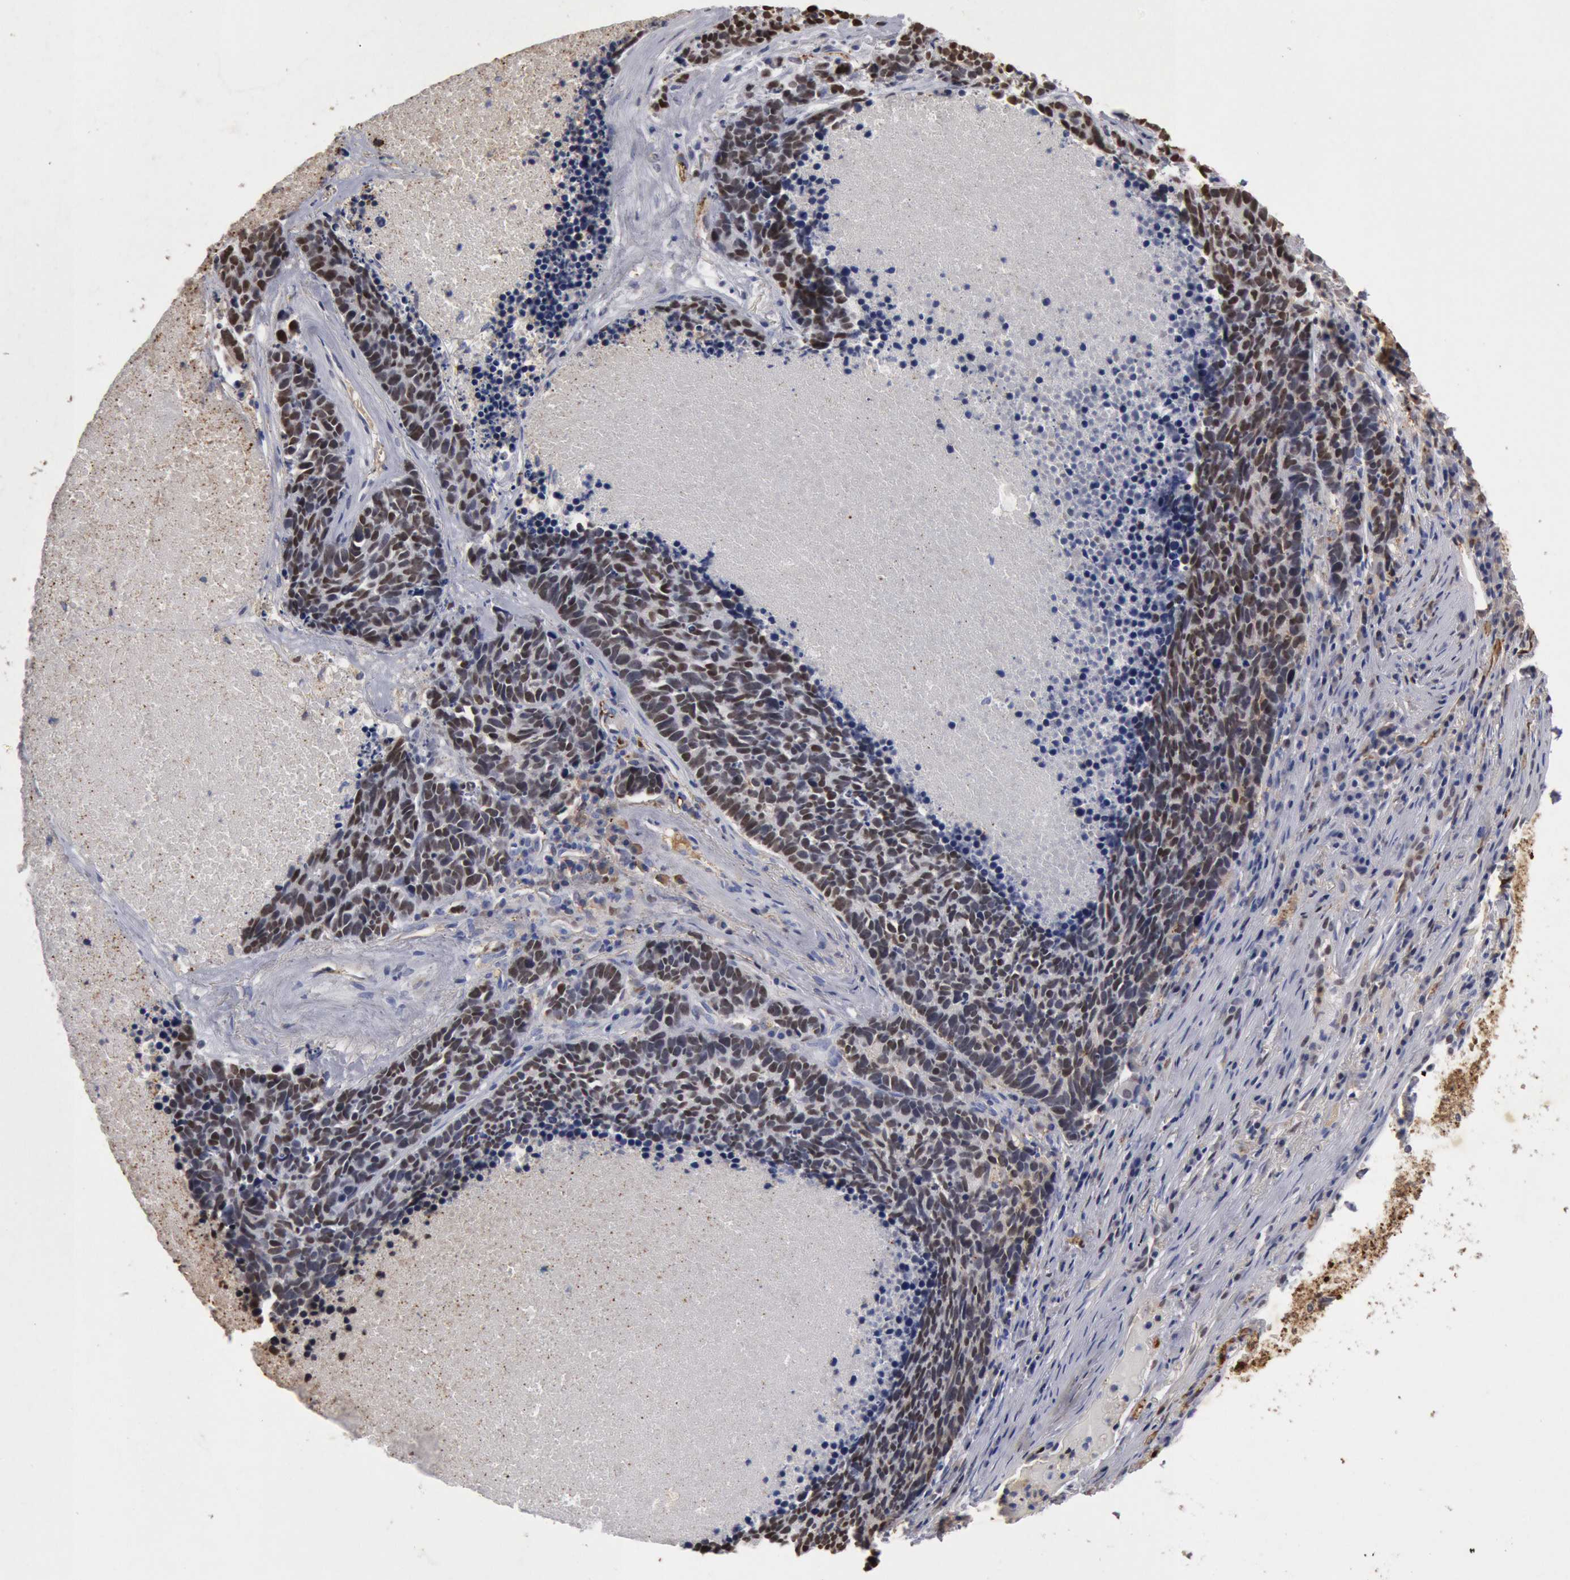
{"staining": {"intensity": "moderate", "quantity": ">75%", "location": "nuclear"}, "tissue": "lung cancer", "cell_type": "Tumor cells", "image_type": "cancer", "snomed": [{"axis": "morphology", "description": "Neoplasm, malignant, NOS"}, {"axis": "topography", "description": "Lung"}], "caption": "Protein expression analysis of lung malignant neoplasm reveals moderate nuclear expression in about >75% of tumor cells.", "gene": "FOXA2", "patient": {"sex": "female", "age": 75}}